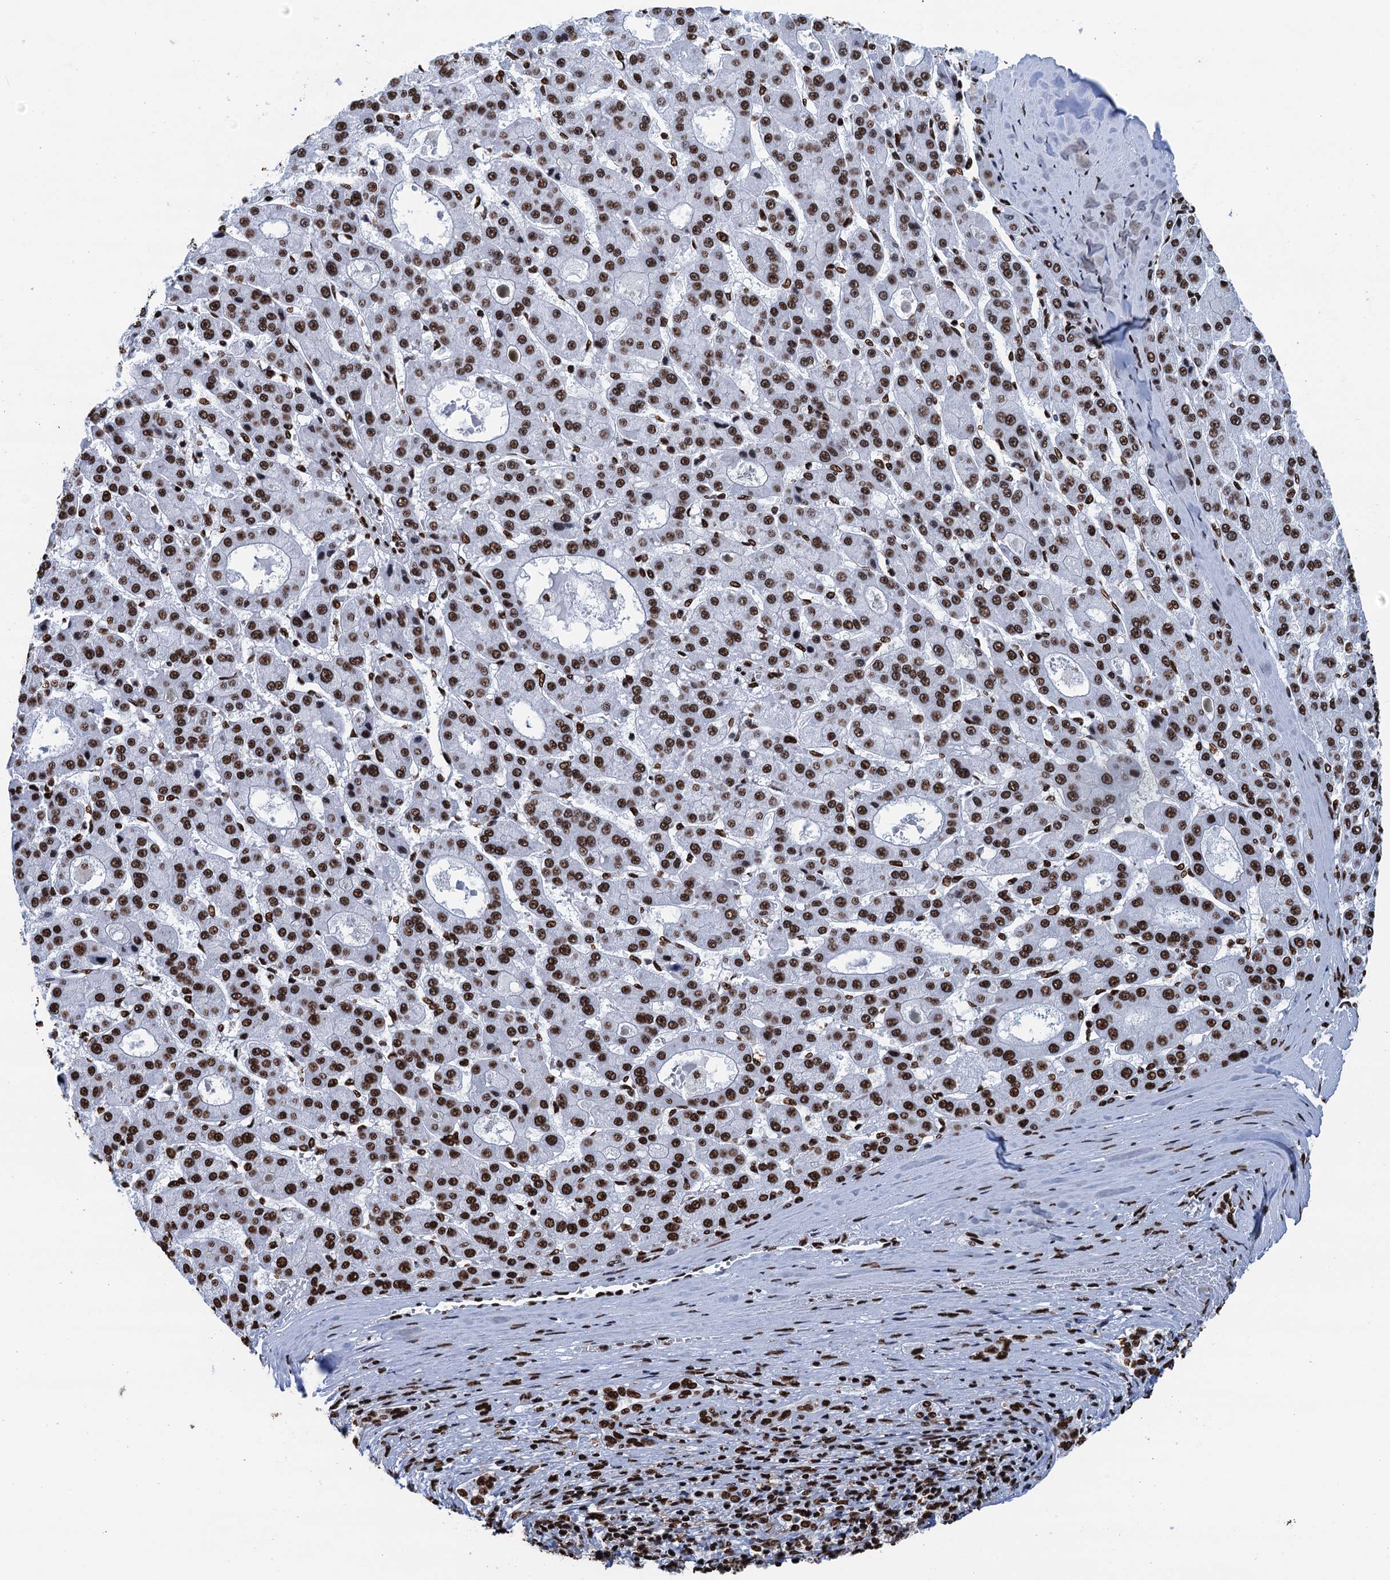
{"staining": {"intensity": "strong", "quantity": ">75%", "location": "nuclear"}, "tissue": "liver cancer", "cell_type": "Tumor cells", "image_type": "cancer", "snomed": [{"axis": "morphology", "description": "Carcinoma, Hepatocellular, NOS"}, {"axis": "topography", "description": "Liver"}], "caption": "Immunohistochemistry (IHC) of human liver hepatocellular carcinoma reveals high levels of strong nuclear expression in approximately >75% of tumor cells. (DAB IHC, brown staining for protein, blue staining for nuclei).", "gene": "UBA2", "patient": {"sex": "male", "age": 70}}